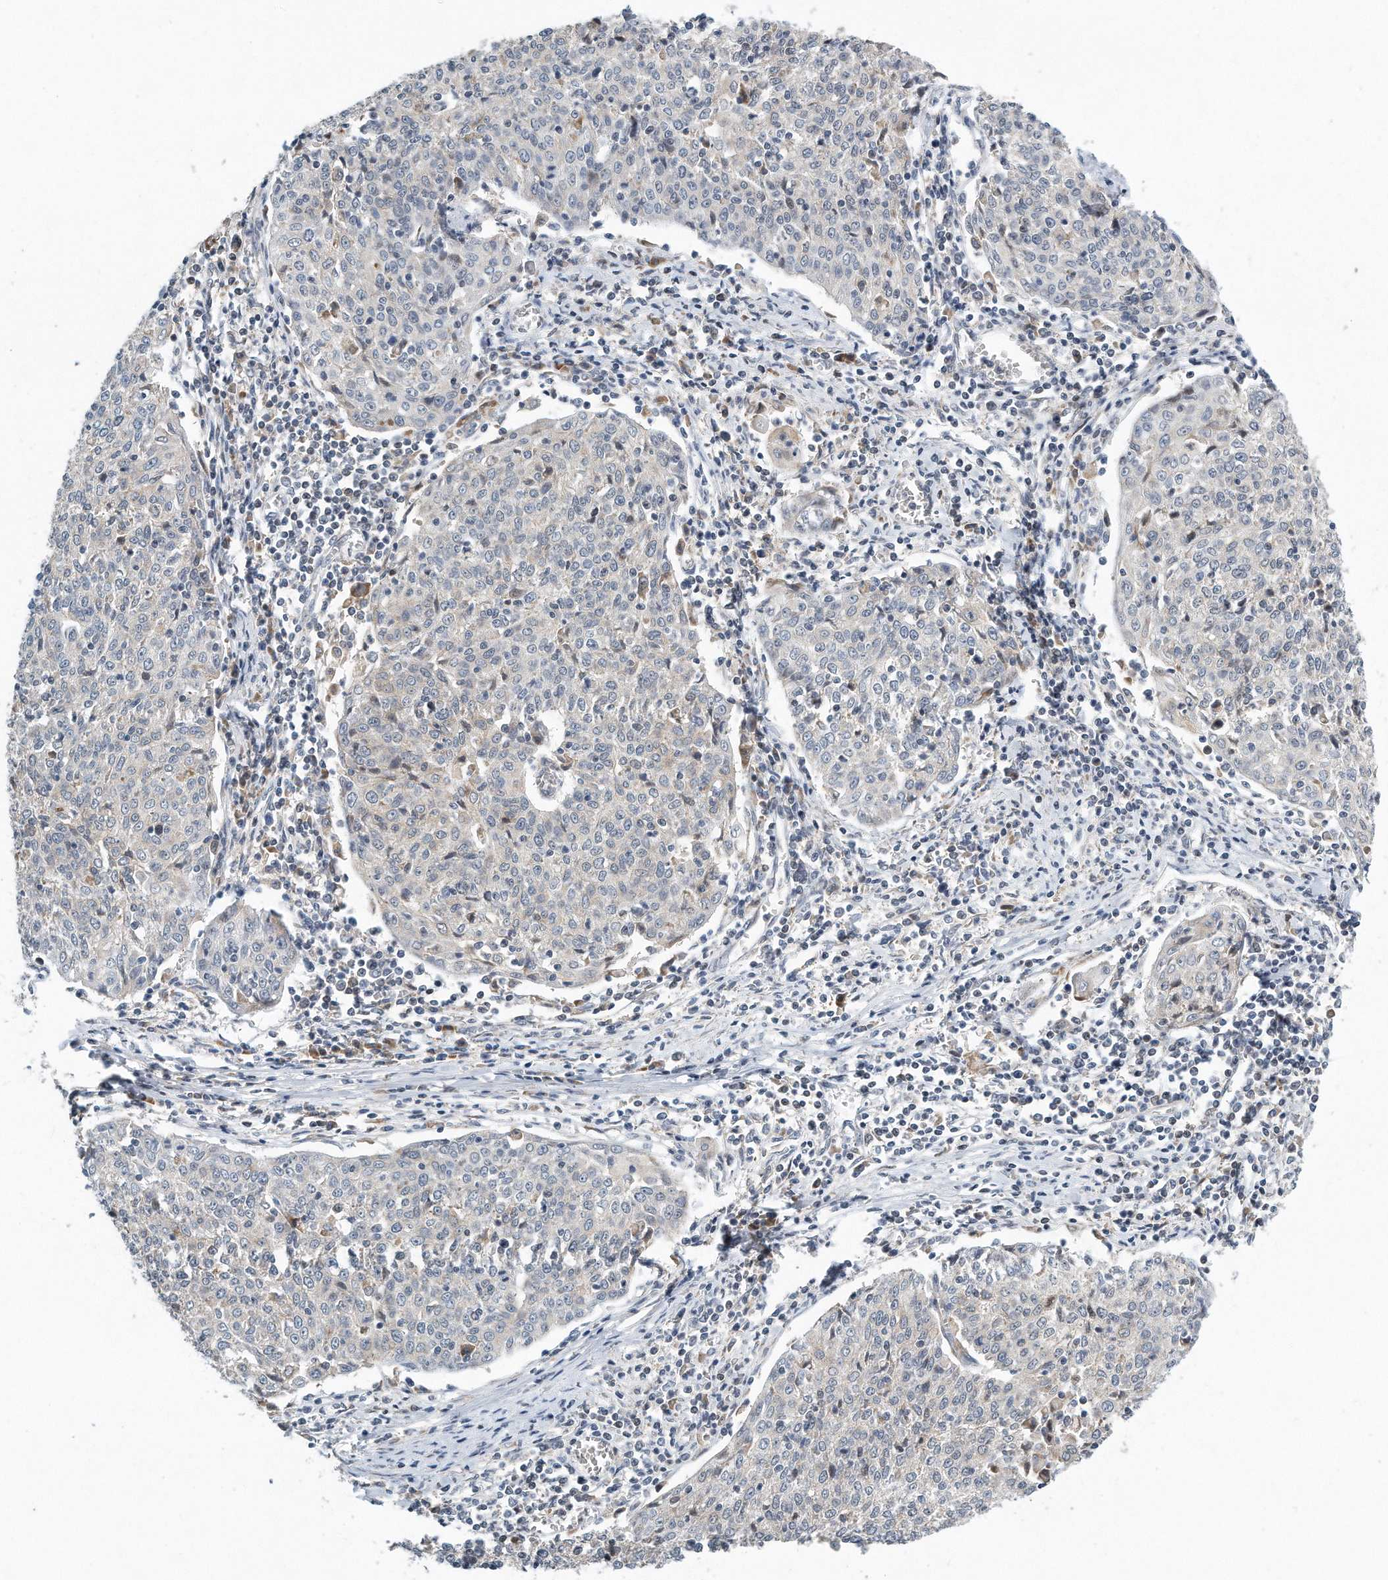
{"staining": {"intensity": "negative", "quantity": "none", "location": "none"}, "tissue": "cervical cancer", "cell_type": "Tumor cells", "image_type": "cancer", "snomed": [{"axis": "morphology", "description": "Squamous cell carcinoma, NOS"}, {"axis": "topography", "description": "Cervix"}], "caption": "IHC photomicrograph of neoplastic tissue: squamous cell carcinoma (cervical) stained with DAB reveals no significant protein expression in tumor cells.", "gene": "VLDLR", "patient": {"sex": "female", "age": 48}}